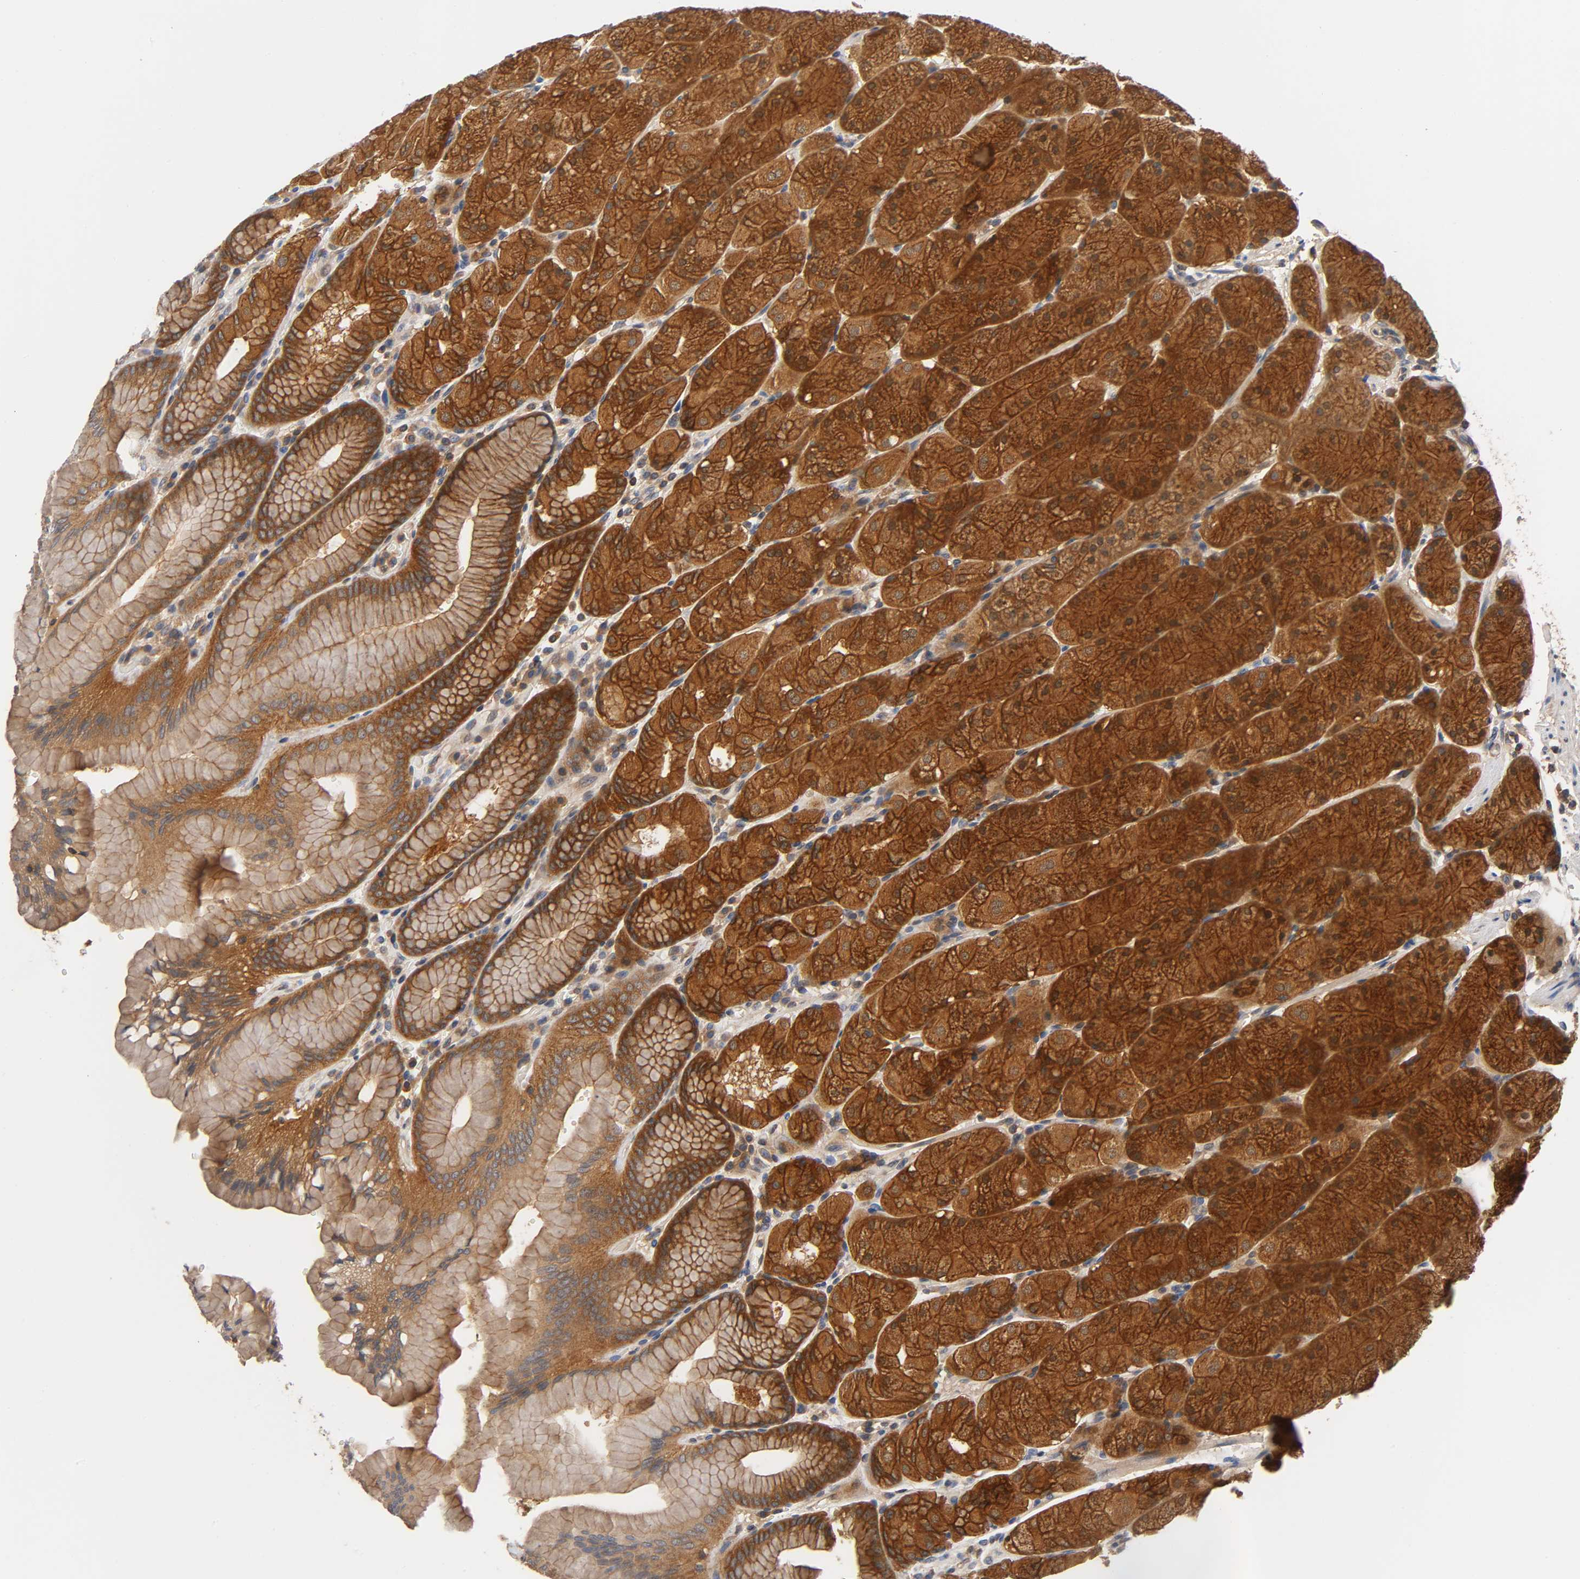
{"staining": {"intensity": "strong", "quantity": ">75%", "location": "cytoplasmic/membranous"}, "tissue": "stomach", "cell_type": "Glandular cells", "image_type": "normal", "snomed": [{"axis": "morphology", "description": "Normal tissue, NOS"}, {"axis": "topography", "description": "Stomach, upper"}, {"axis": "topography", "description": "Stomach"}], "caption": "IHC histopathology image of normal stomach: stomach stained using IHC exhibits high levels of strong protein expression localized specifically in the cytoplasmic/membranous of glandular cells, appearing as a cytoplasmic/membranous brown color.", "gene": "PRKAB1", "patient": {"sex": "male", "age": 76}}